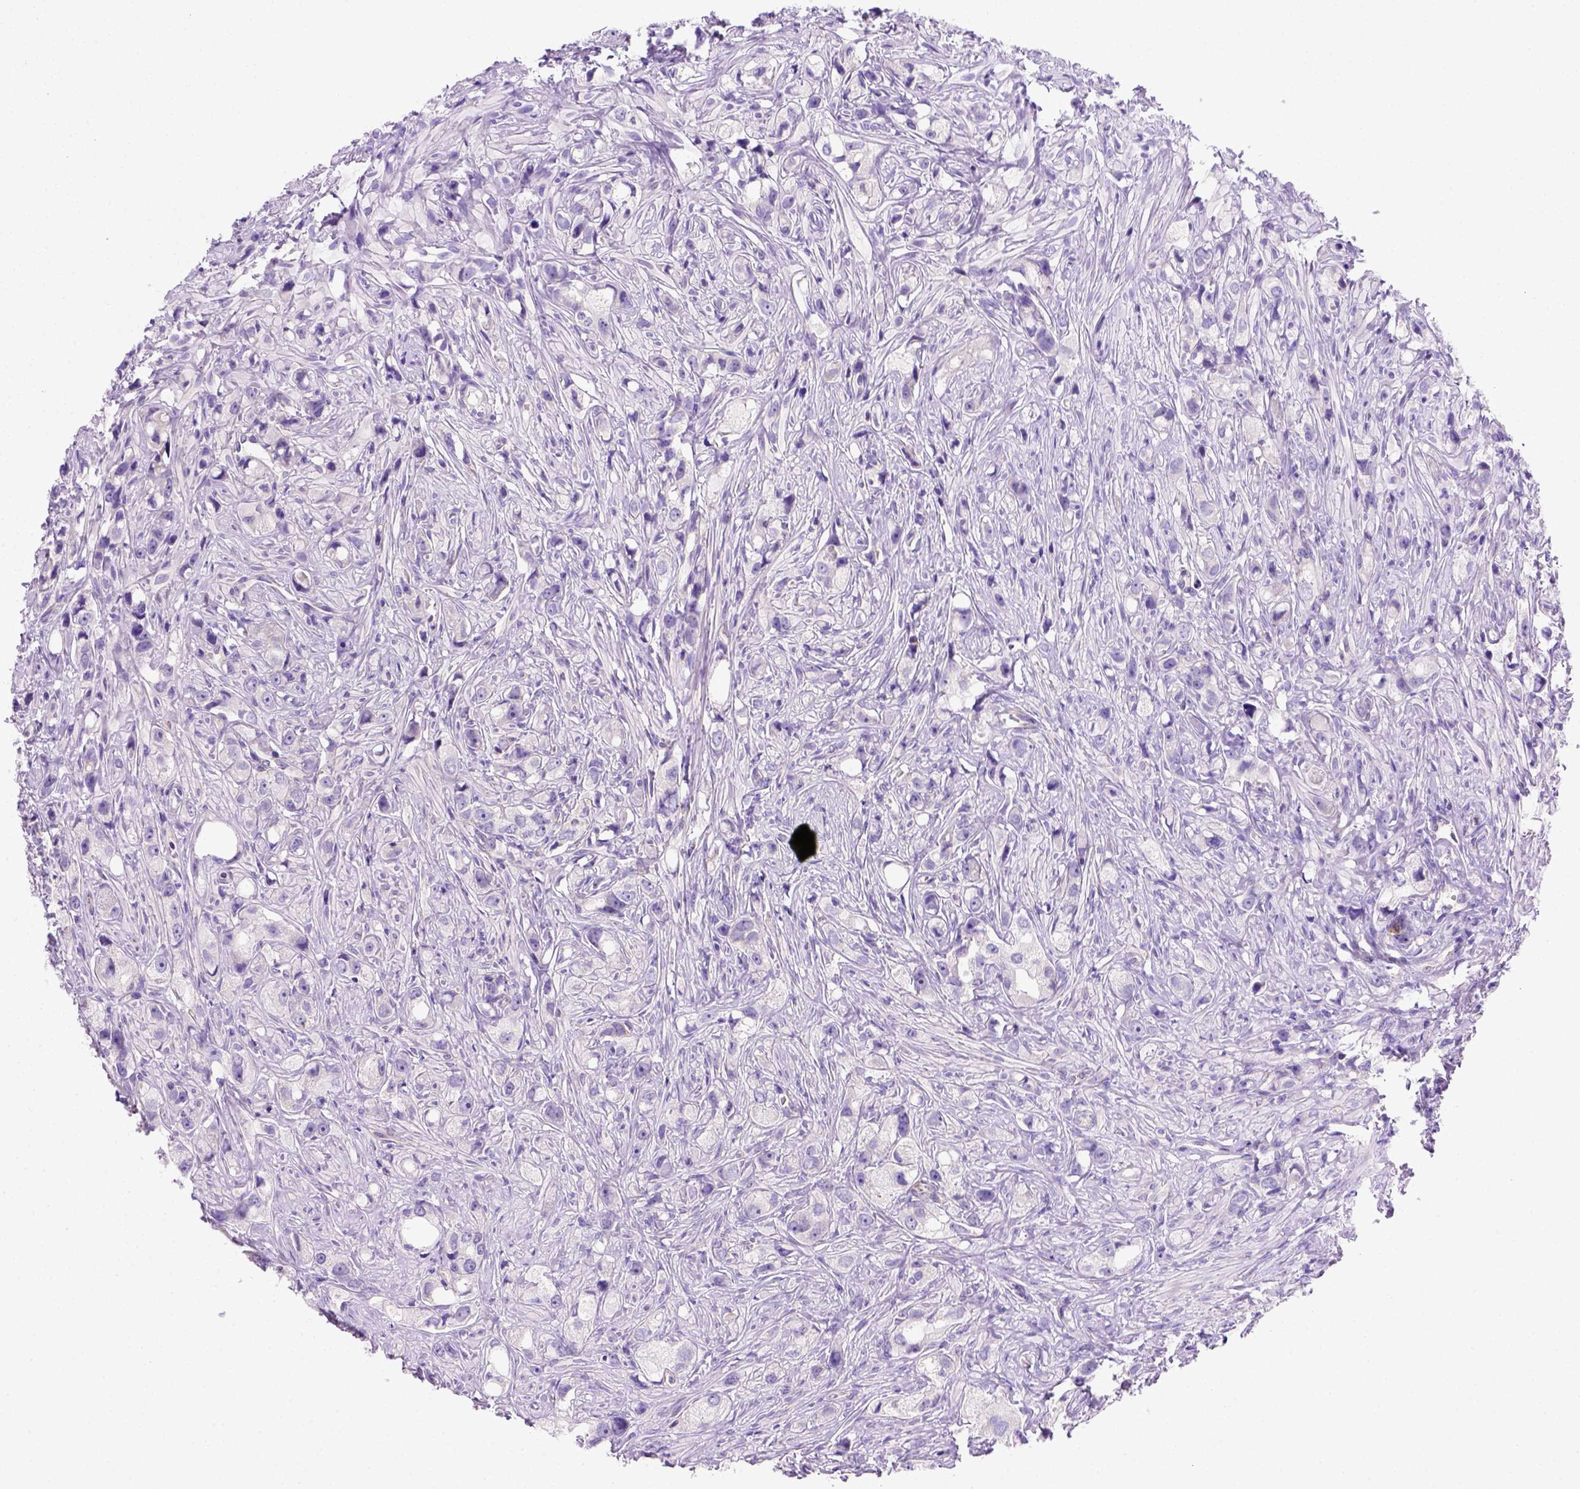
{"staining": {"intensity": "negative", "quantity": "none", "location": "none"}, "tissue": "prostate cancer", "cell_type": "Tumor cells", "image_type": "cancer", "snomed": [{"axis": "morphology", "description": "Adenocarcinoma, High grade"}, {"axis": "topography", "description": "Prostate"}], "caption": "DAB (3,3'-diaminobenzidine) immunohistochemical staining of human prostate high-grade adenocarcinoma reveals no significant expression in tumor cells.", "gene": "FOXI1", "patient": {"sex": "male", "age": 75}}